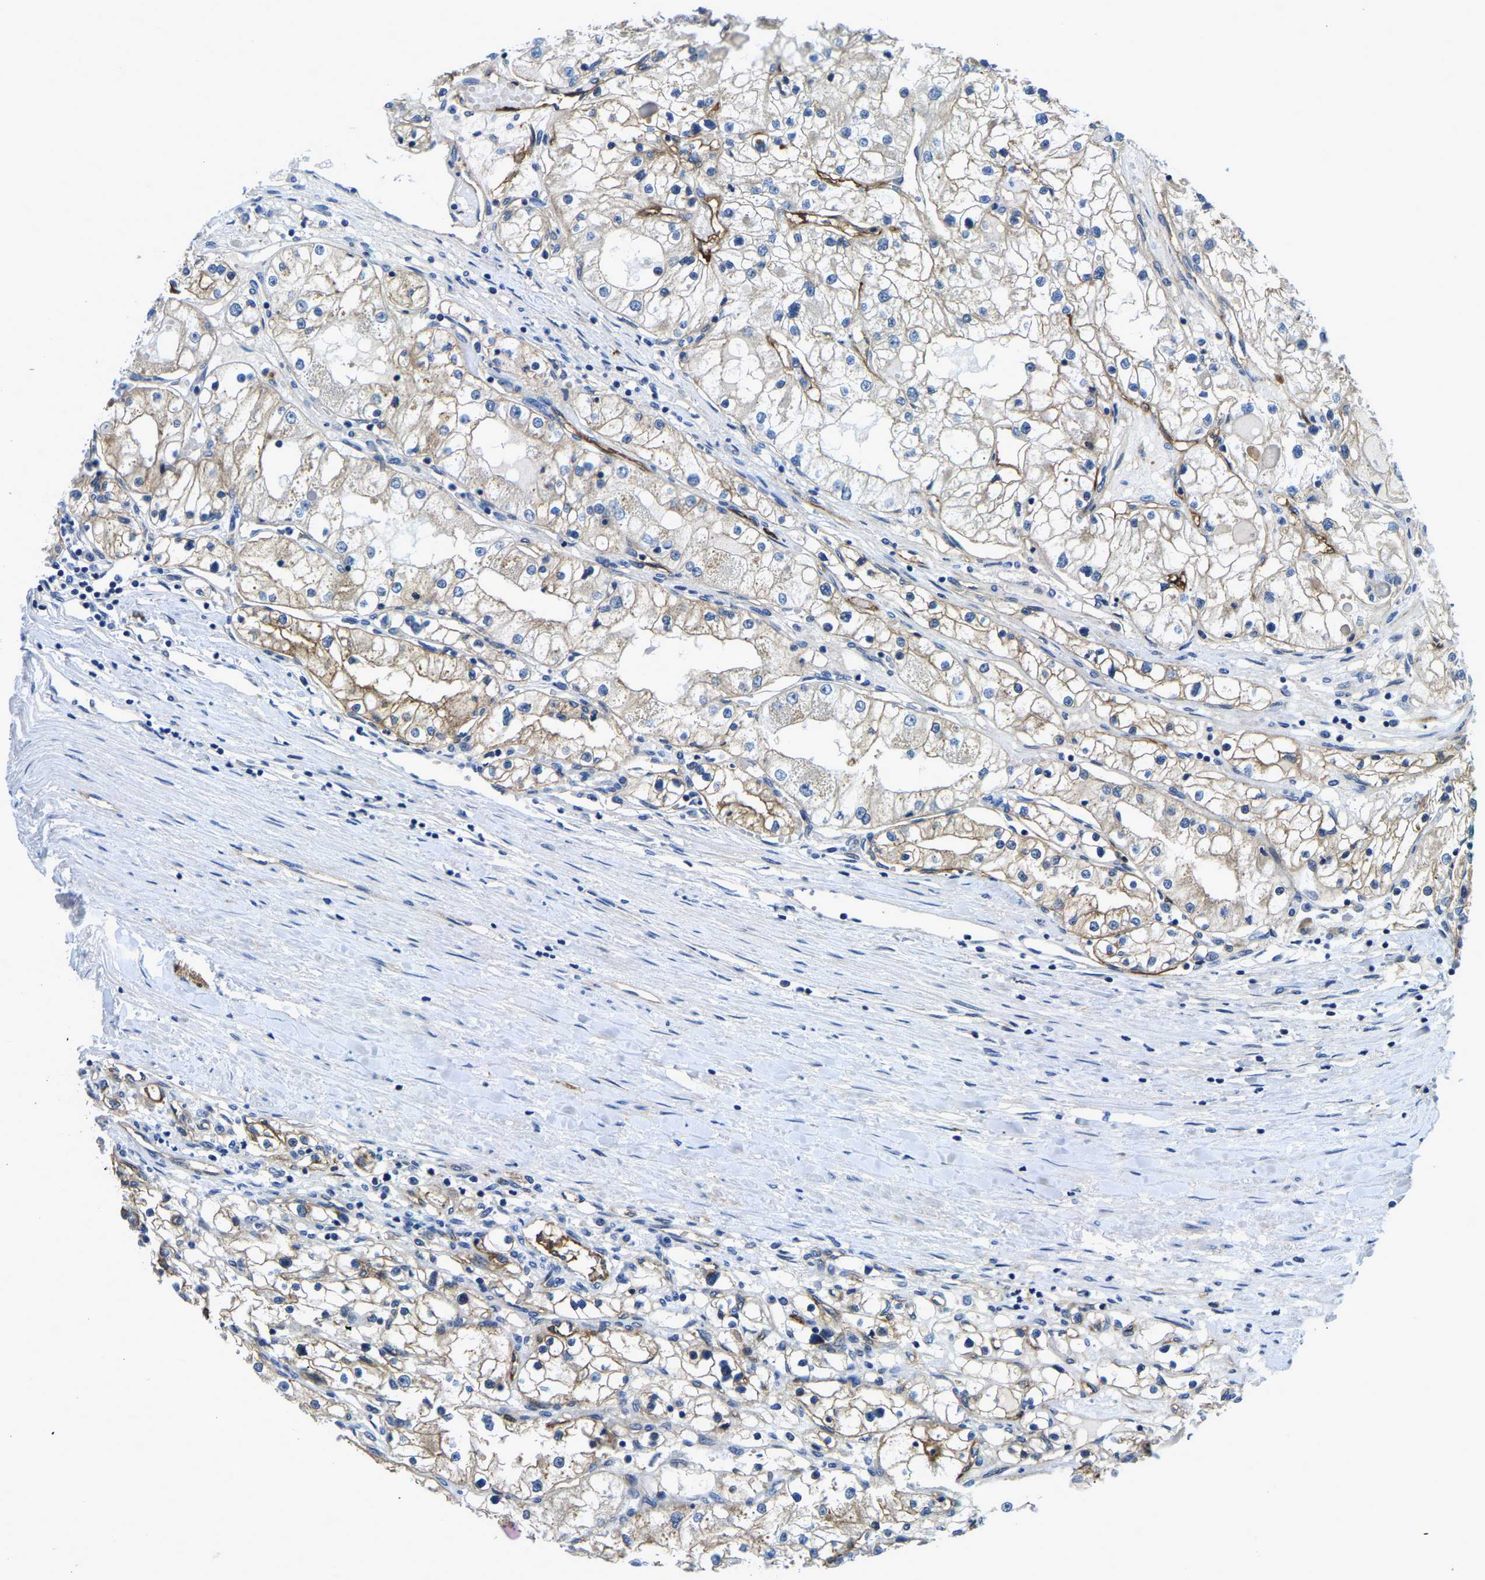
{"staining": {"intensity": "moderate", "quantity": "25%-75%", "location": "cytoplasmic/membranous"}, "tissue": "renal cancer", "cell_type": "Tumor cells", "image_type": "cancer", "snomed": [{"axis": "morphology", "description": "Adenocarcinoma, NOS"}, {"axis": "topography", "description": "Kidney"}], "caption": "Protein analysis of renal cancer tissue reveals moderate cytoplasmic/membranous staining in about 25%-75% of tumor cells.", "gene": "ITGA2", "patient": {"sex": "male", "age": 68}}